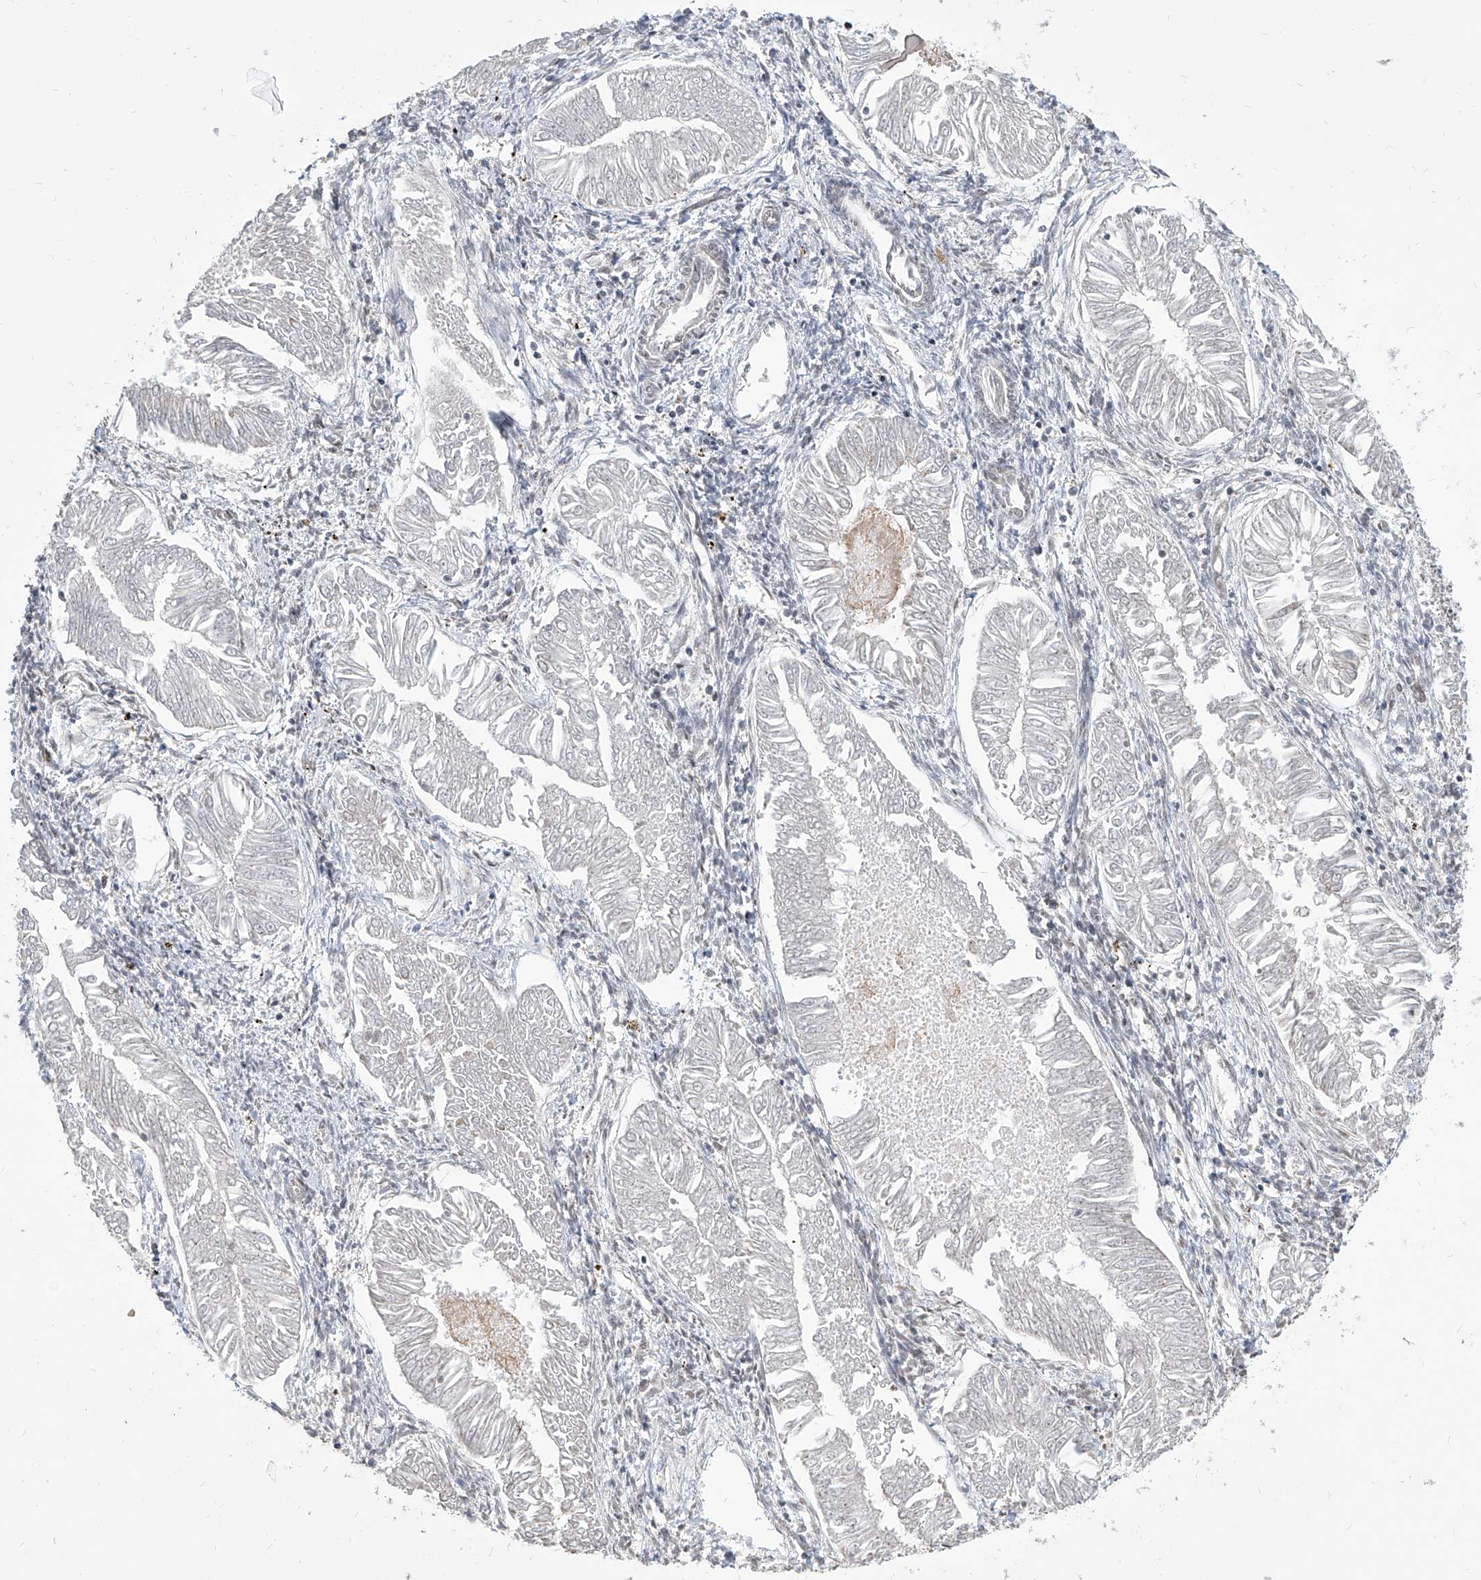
{"staining": {"intensity": "negative", "quantity": "none", "location": "none"}, "tissue": "endometrial cancer", "cell_type": "Tumor cells", "image_type": "cancer", "snomed": [{"axis": "morphology", "description": "Adenocarcinoma, NOS"}, {"axis": "topography", "description": "Endometrium"}], "caption": "Immunohistochemistry of human endometrial adenocarcinoma displays no positivity in tumor cells.", "gene": "IRF2", "patient": {"sex": "female", "age": 53}}